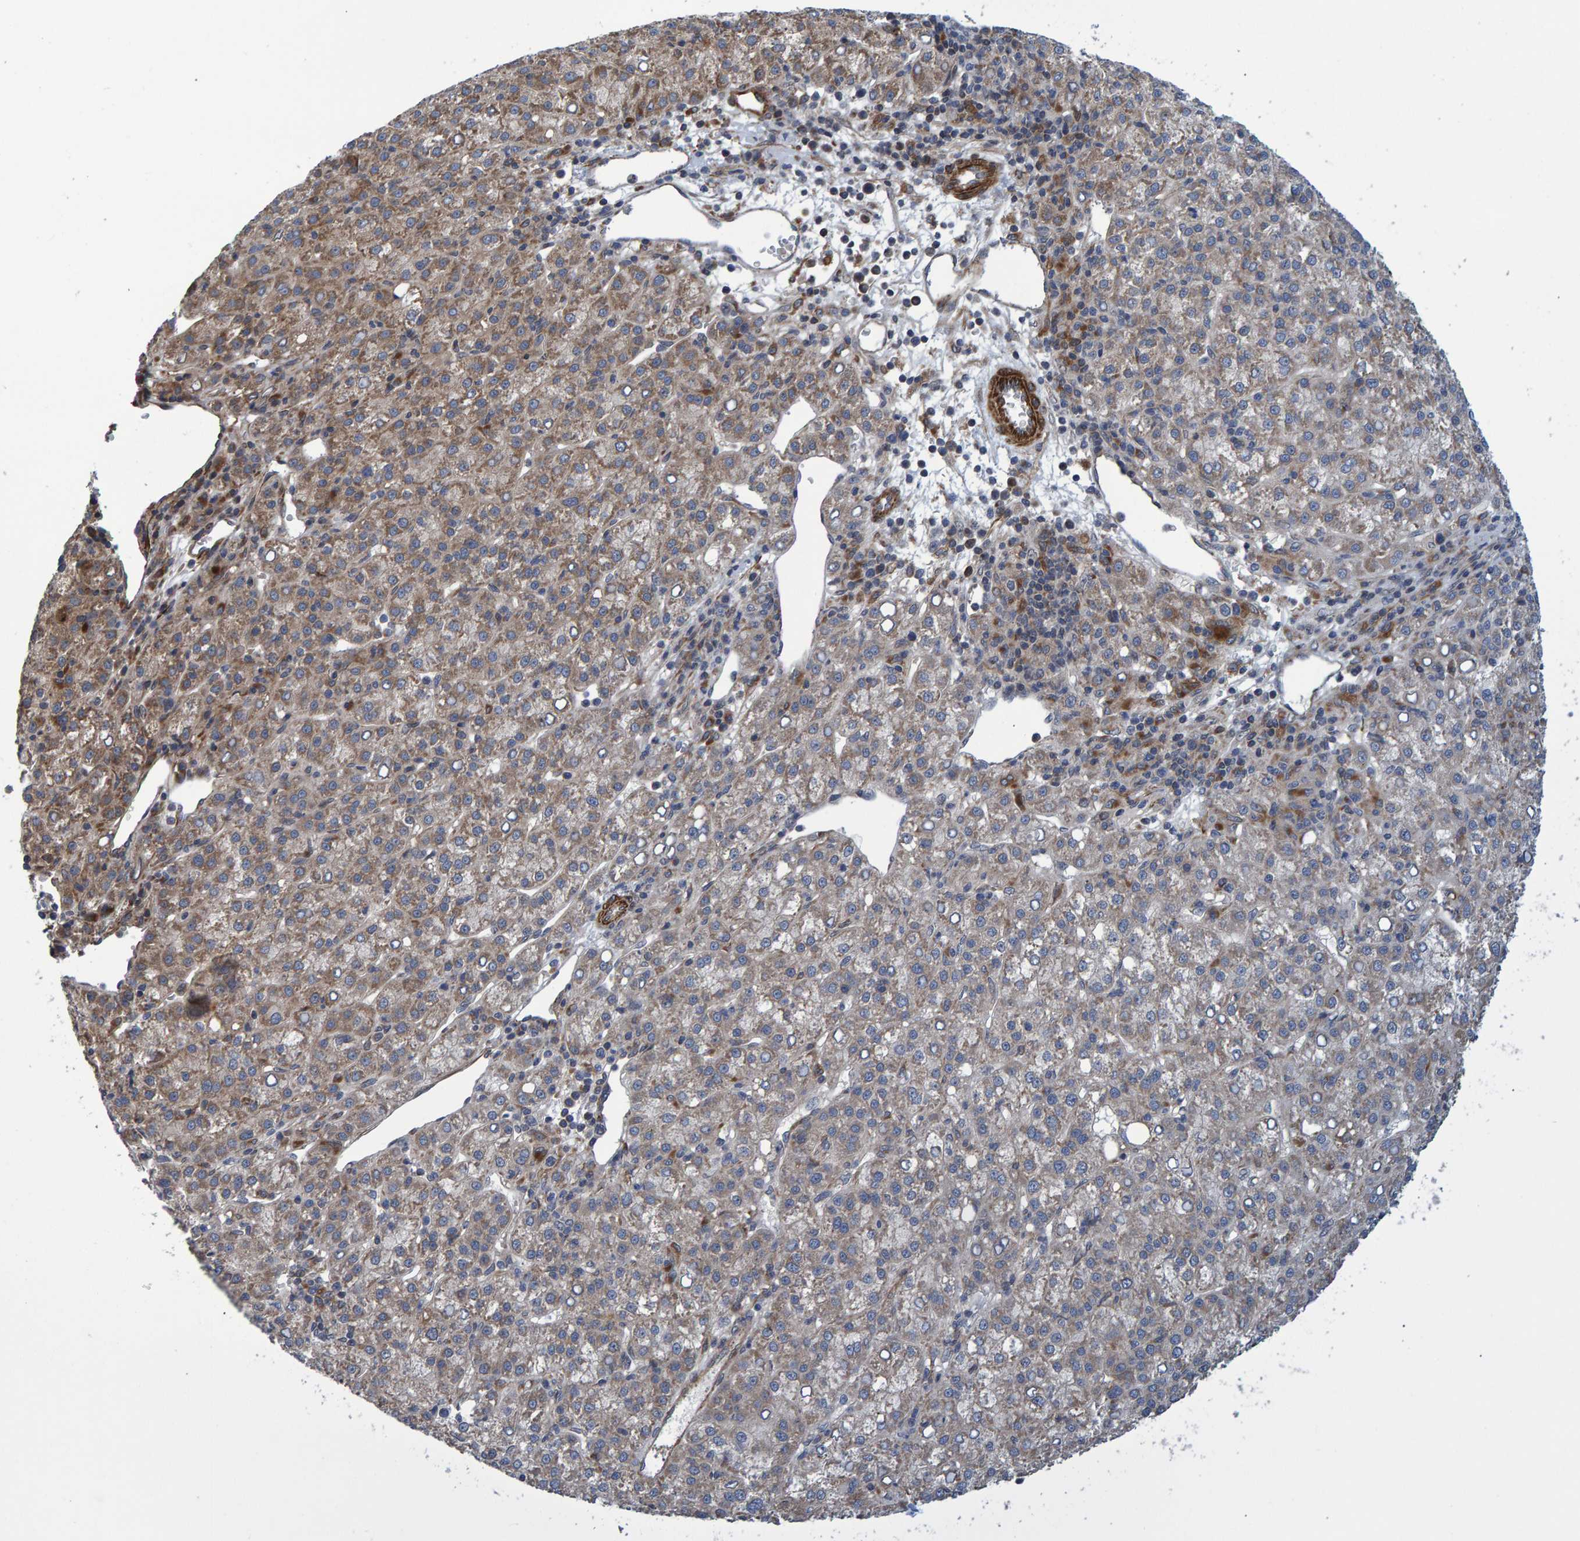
{"staining": {"intensity": "weak", "quantity": "25%-75%", "location": "cytoplasmic/membranous"}, "tissue": "liver cancer", "cell_type": "Tumor cells", "image_type": "cancer", "snomed": [{"axis": "morphology", "description": "Carcinoma, Hepatocellular, NOS"}, {"axis": "topography", "description": "Liver"}], "caption": "A brown stain labels weak cytoplasmic/membranous staining of a protein in liver hepatocellular carcinoma tumor cells.", "gene": "ATP6V1H", "patient": {"sex": "female", "age": 58}}